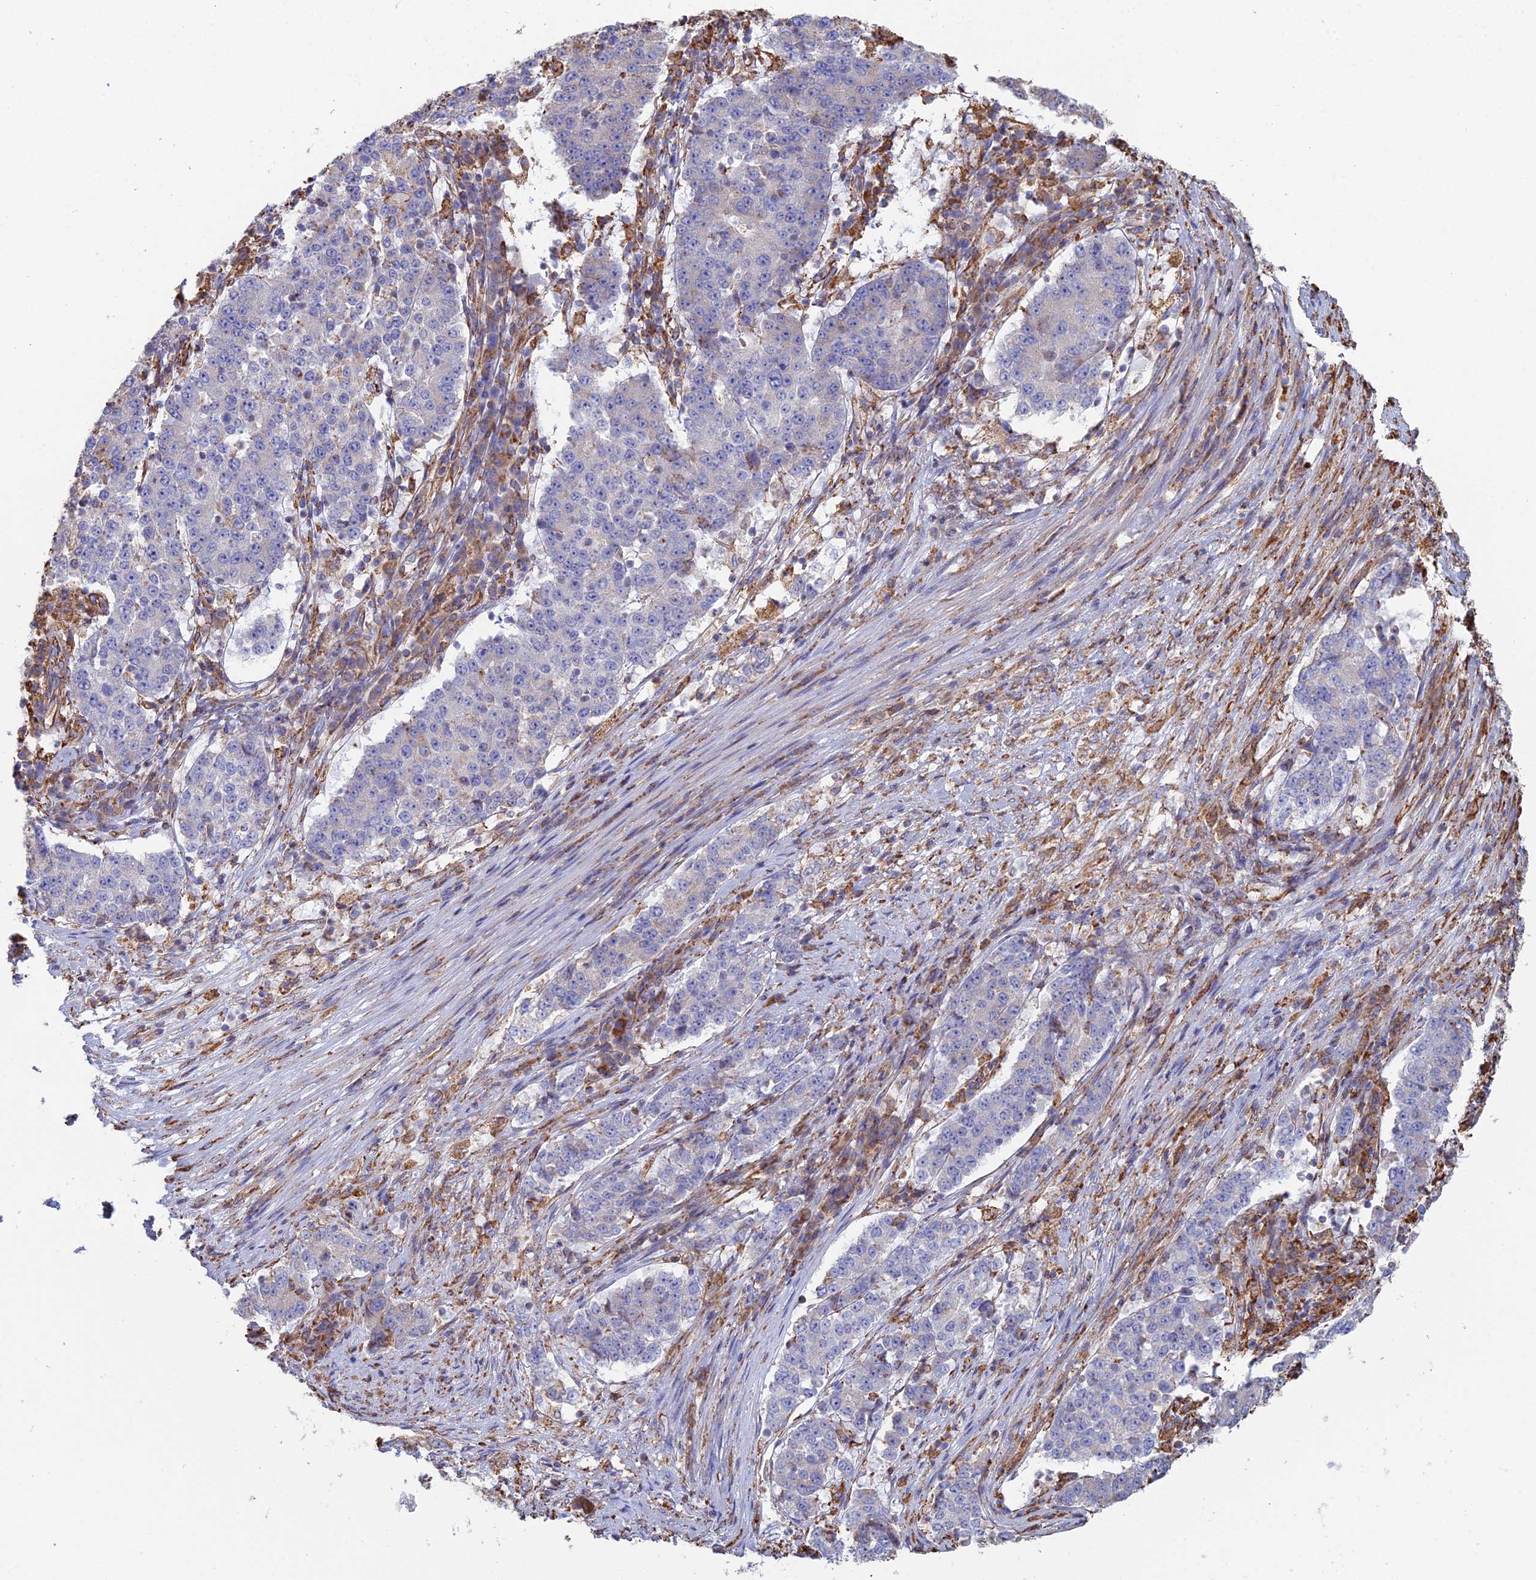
{"staining": {"intensity": "negative", "quantity": "none", "location": "none"}, "tissue": "stomach cancer", "cell_type": "Tumor cells", "image_type": "cancer", "snomed": [{"axis": "morphology", "description": "Adenocarcinoma, NOS"}, {"axis": "topography", "description": "Stomach"}], "caption": "This micrograph is of stomach cancer (adenocarcinoma) stained with immunohistochemistry (IHC) to label a protein in brown with the nuclei are counter-stained blue. There is no expression in tumor cells.", "gene": "CLVS2", "patient": {"sex": "male", "age": 59}}